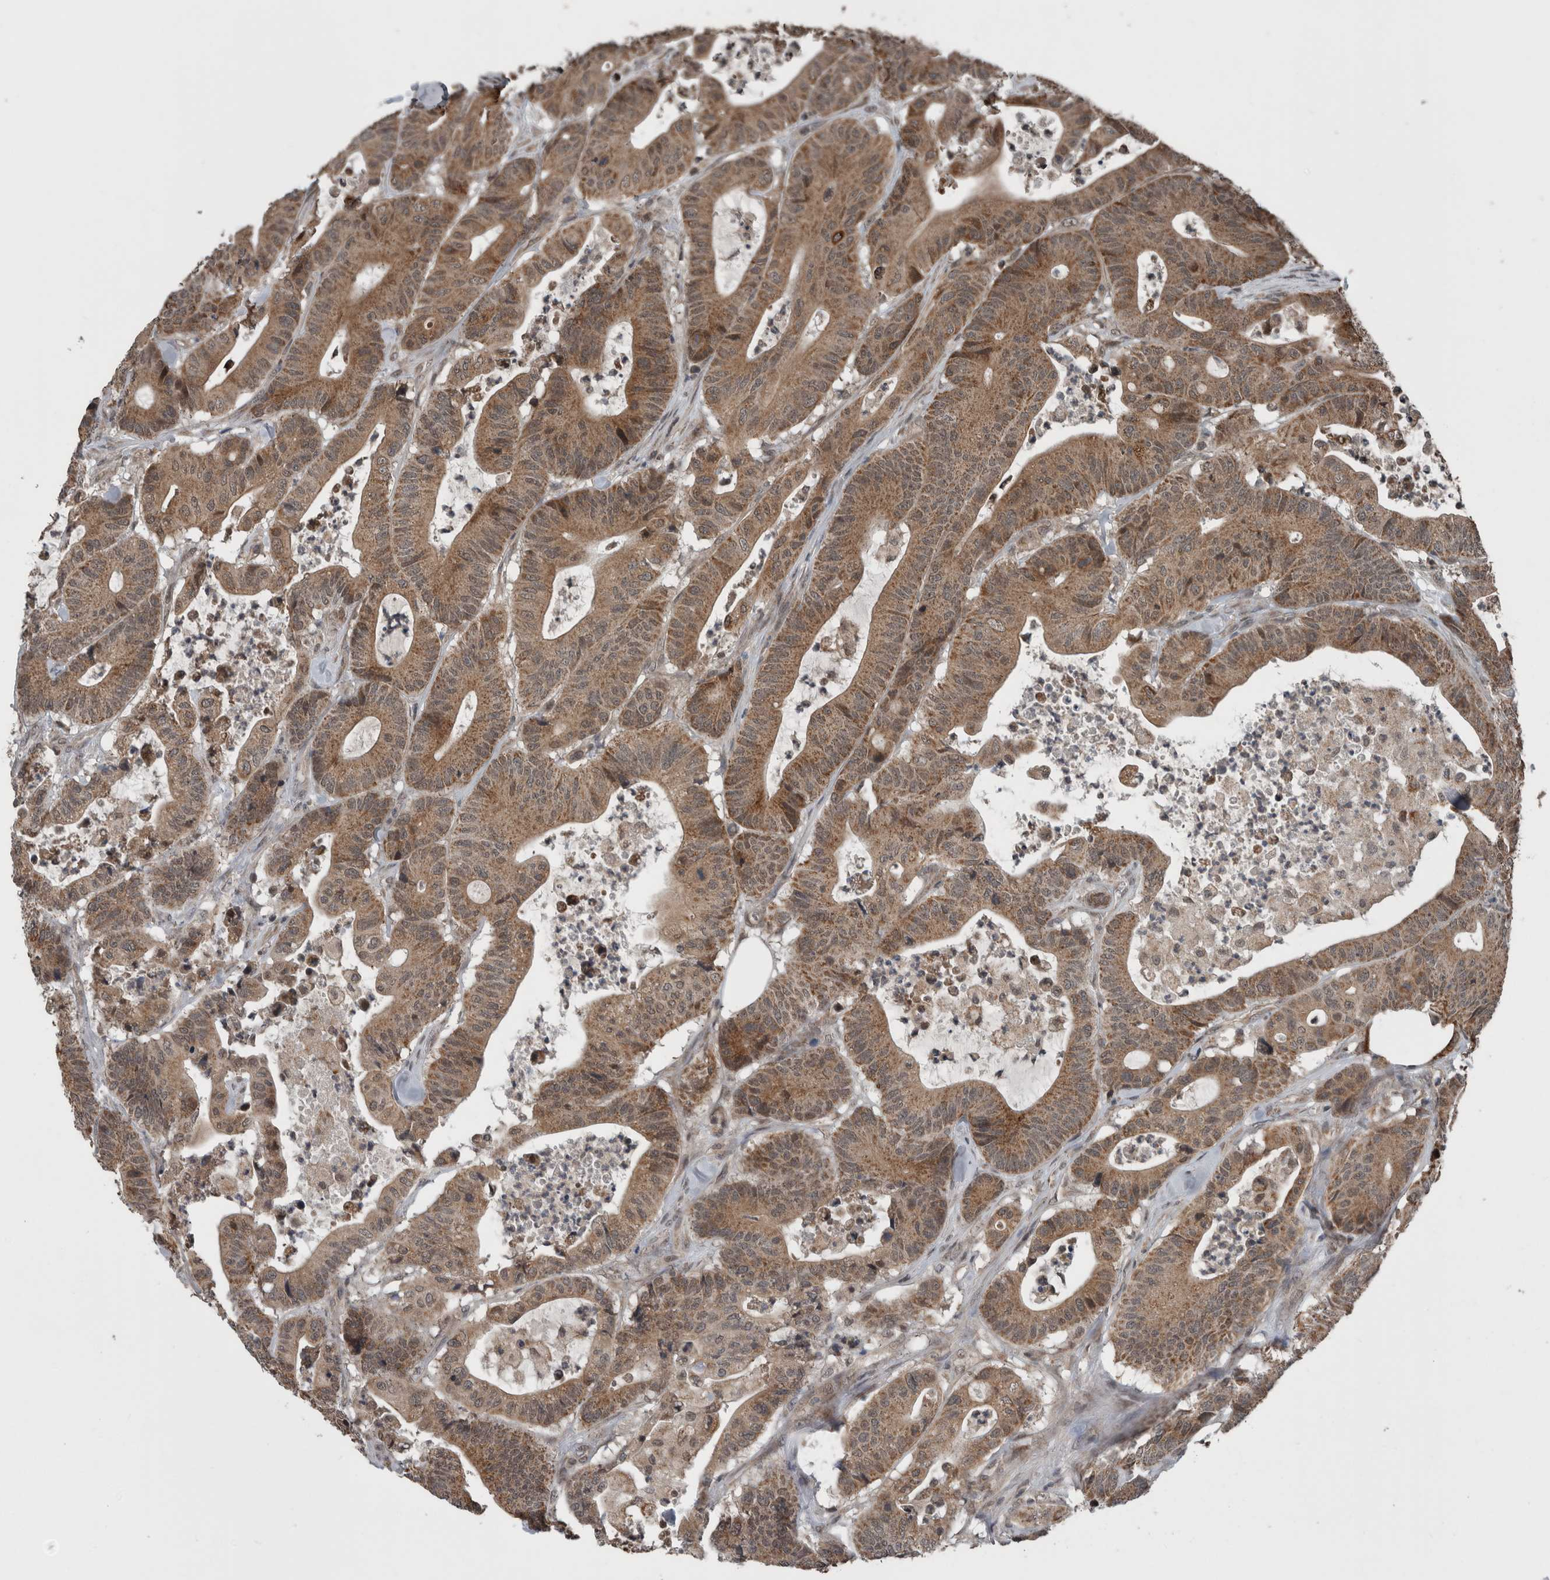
{"staining": {"intensity": "moderate", "quantity": ">75%", "location": "cytoplasmic/membranous"}, "tissue": "colorectal cancer", "cell_type": "Tumor cells", "image_type": "cancer", "snomed": [{"axis": "morphology", "description": "Adenocarcinoma, NOS"}, {"axis": "topography", "description": "Colon"}], "caption": "Colorectal adenocarcinoma stained for a protein (brown) displays moderate cytoplasmic/membranous positive positivity in about >75% of tumor cells.", "gene": "ENY2", "patient": {"sex": "female", "age": 84}}